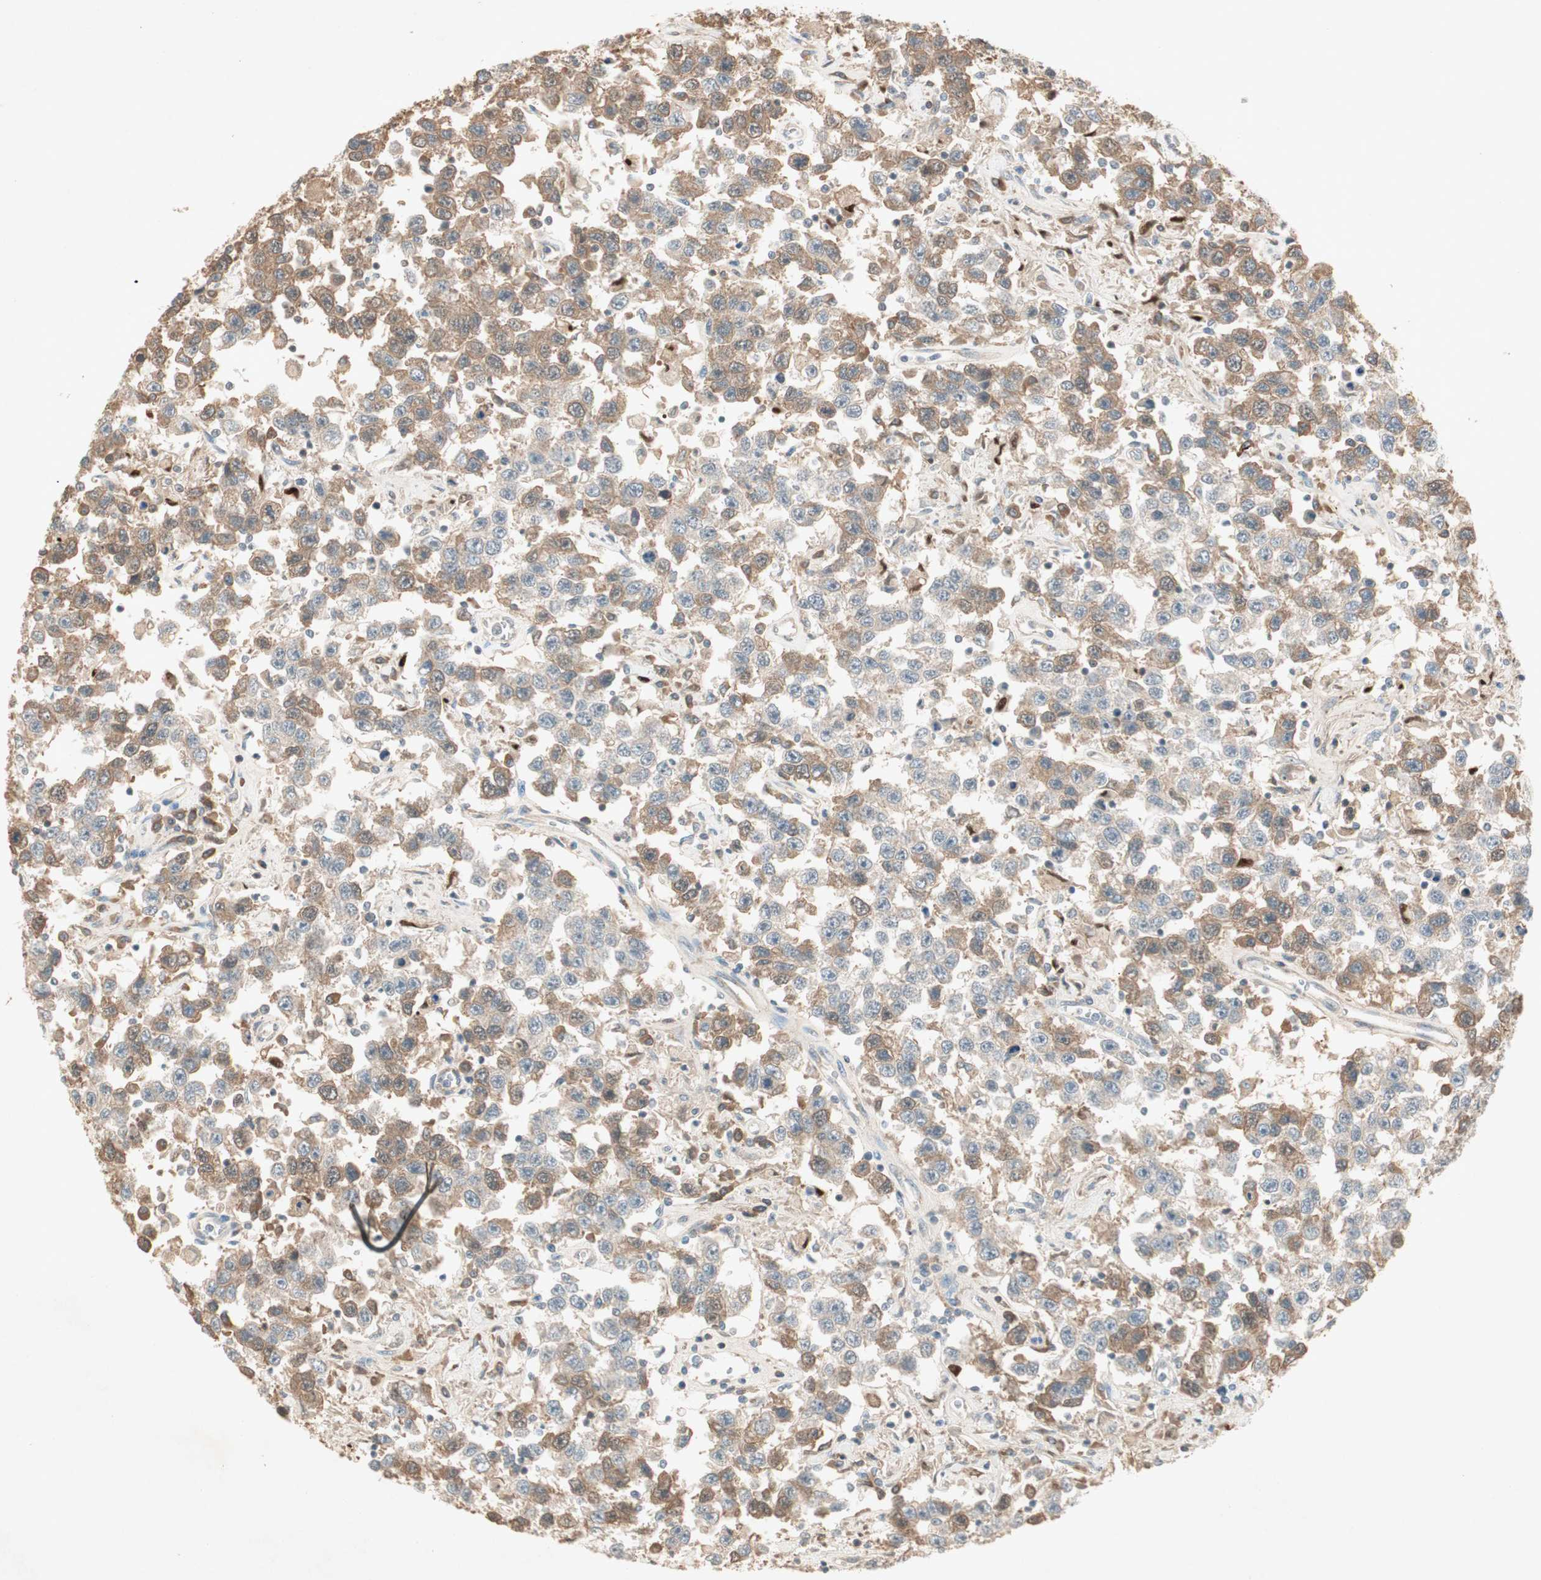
{"staining": {"intensity": "moderate", "quantity": "25%-75%", "location": "cytoplasmic/membranous"}, "tissue": "testis cancer", "cell_type": "Tumor cells", "image_type": "cancer", "snomed": [{"axis": "morphology", "description": "Seminoma, NOS"}, {"axis": "topography", "description": "Testis"}], "caption": "This is a histology image of IHC staining of testis cancer, which shows moderate positivity in the cytoplasmic/membranous of tumor cells.", "gene": "RNGTT", "patient": {"sex": "male", "age": 41}}